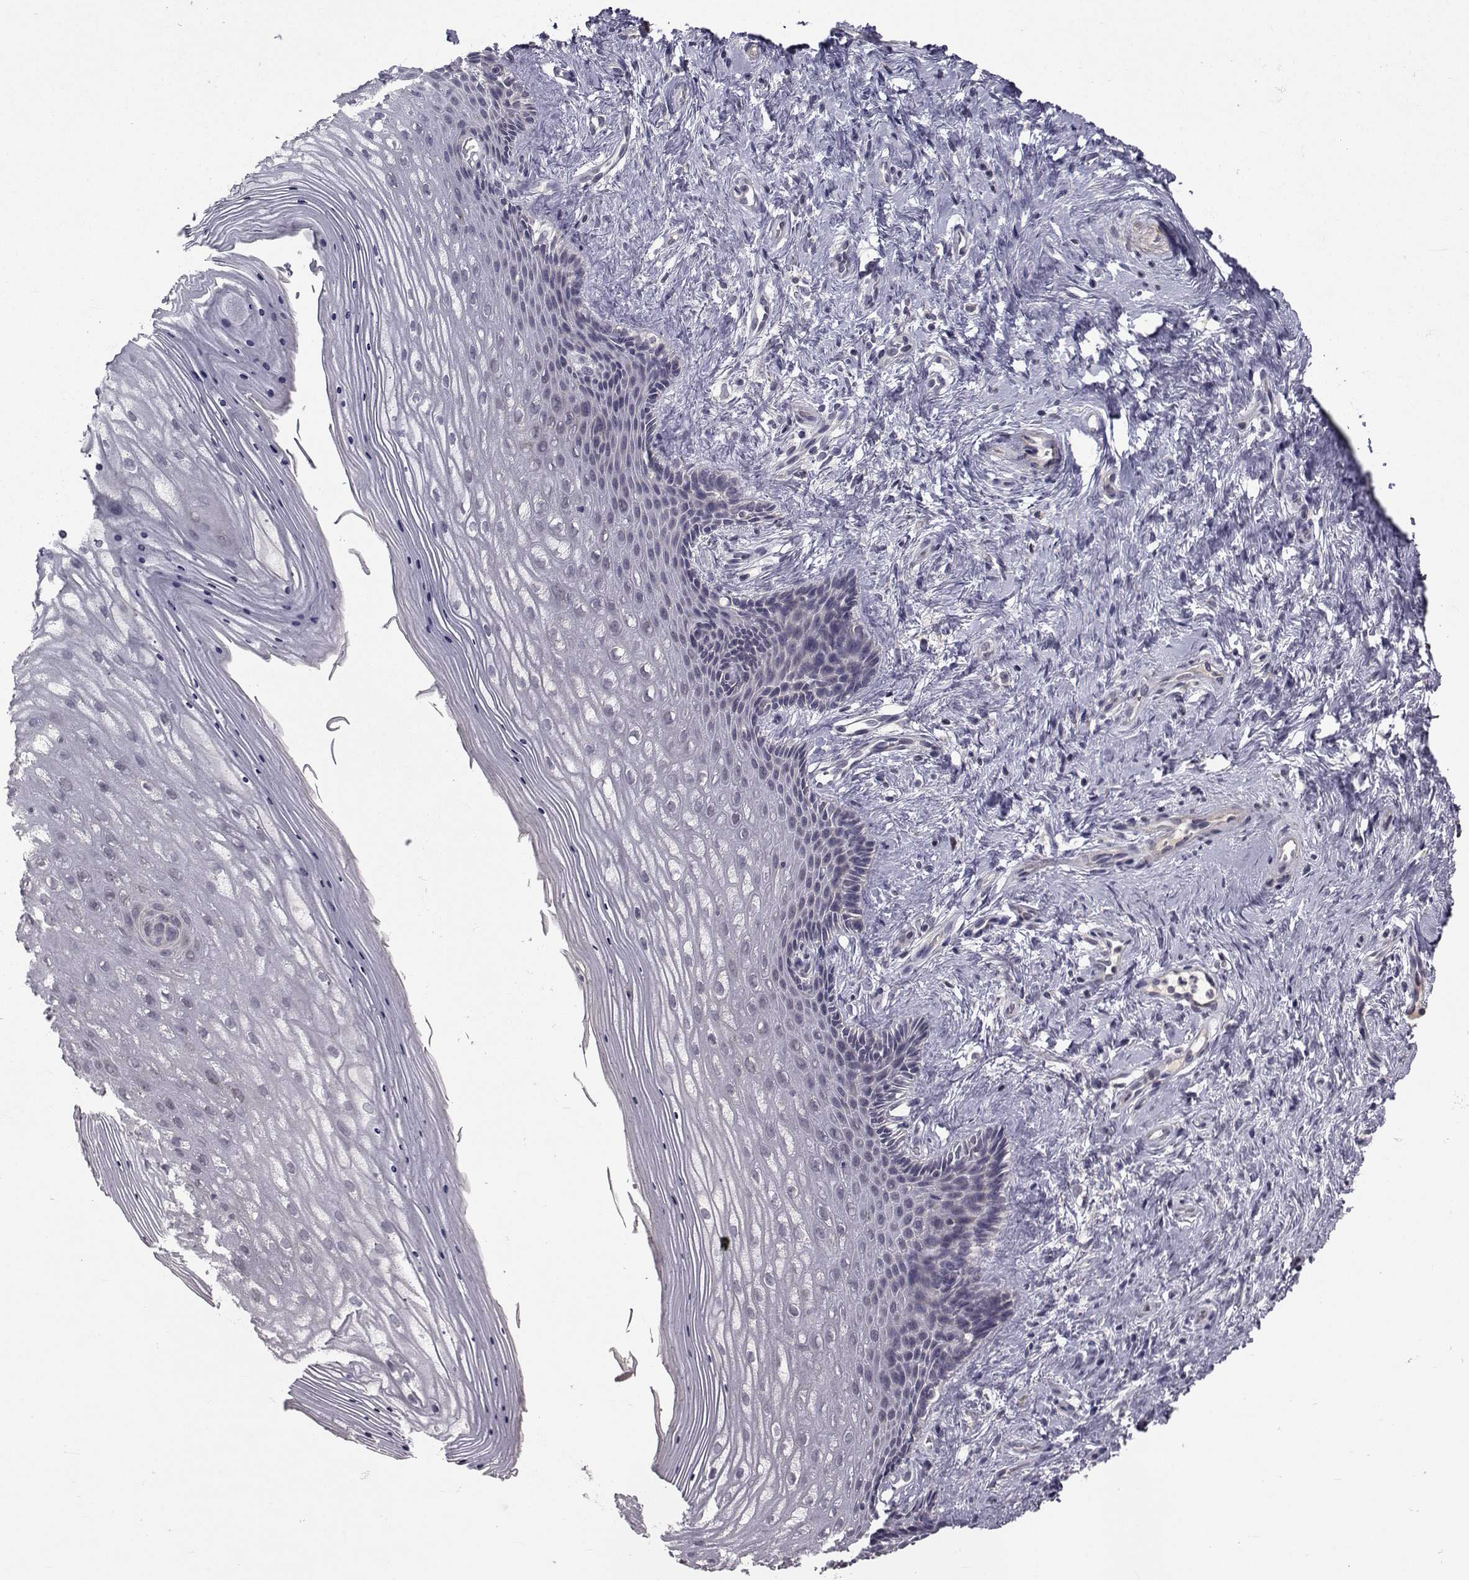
{"staining": {"intensity": "negative", "quantity": "none", "location": "none"}, "tissue": "vagina", "cell_type": "Squamous epithelial cells", "image_type": "normal", "snomed": [{"axis": "morphology", "description": "Normal tissue, NOS"}, {"axis": "topography", "description": "Vagina"}], "caption": "An image of human vagina is negative for staining in squamous epithelial cells. (Stains: DAB (3,3'-diaminobenzidine) immunohistochemistry with hematoxylin counter stain, Microscopy: brightfield microscopy at high magnification).", "gene": "FDXR", "patient": {"sex": "female", "age": 42}}